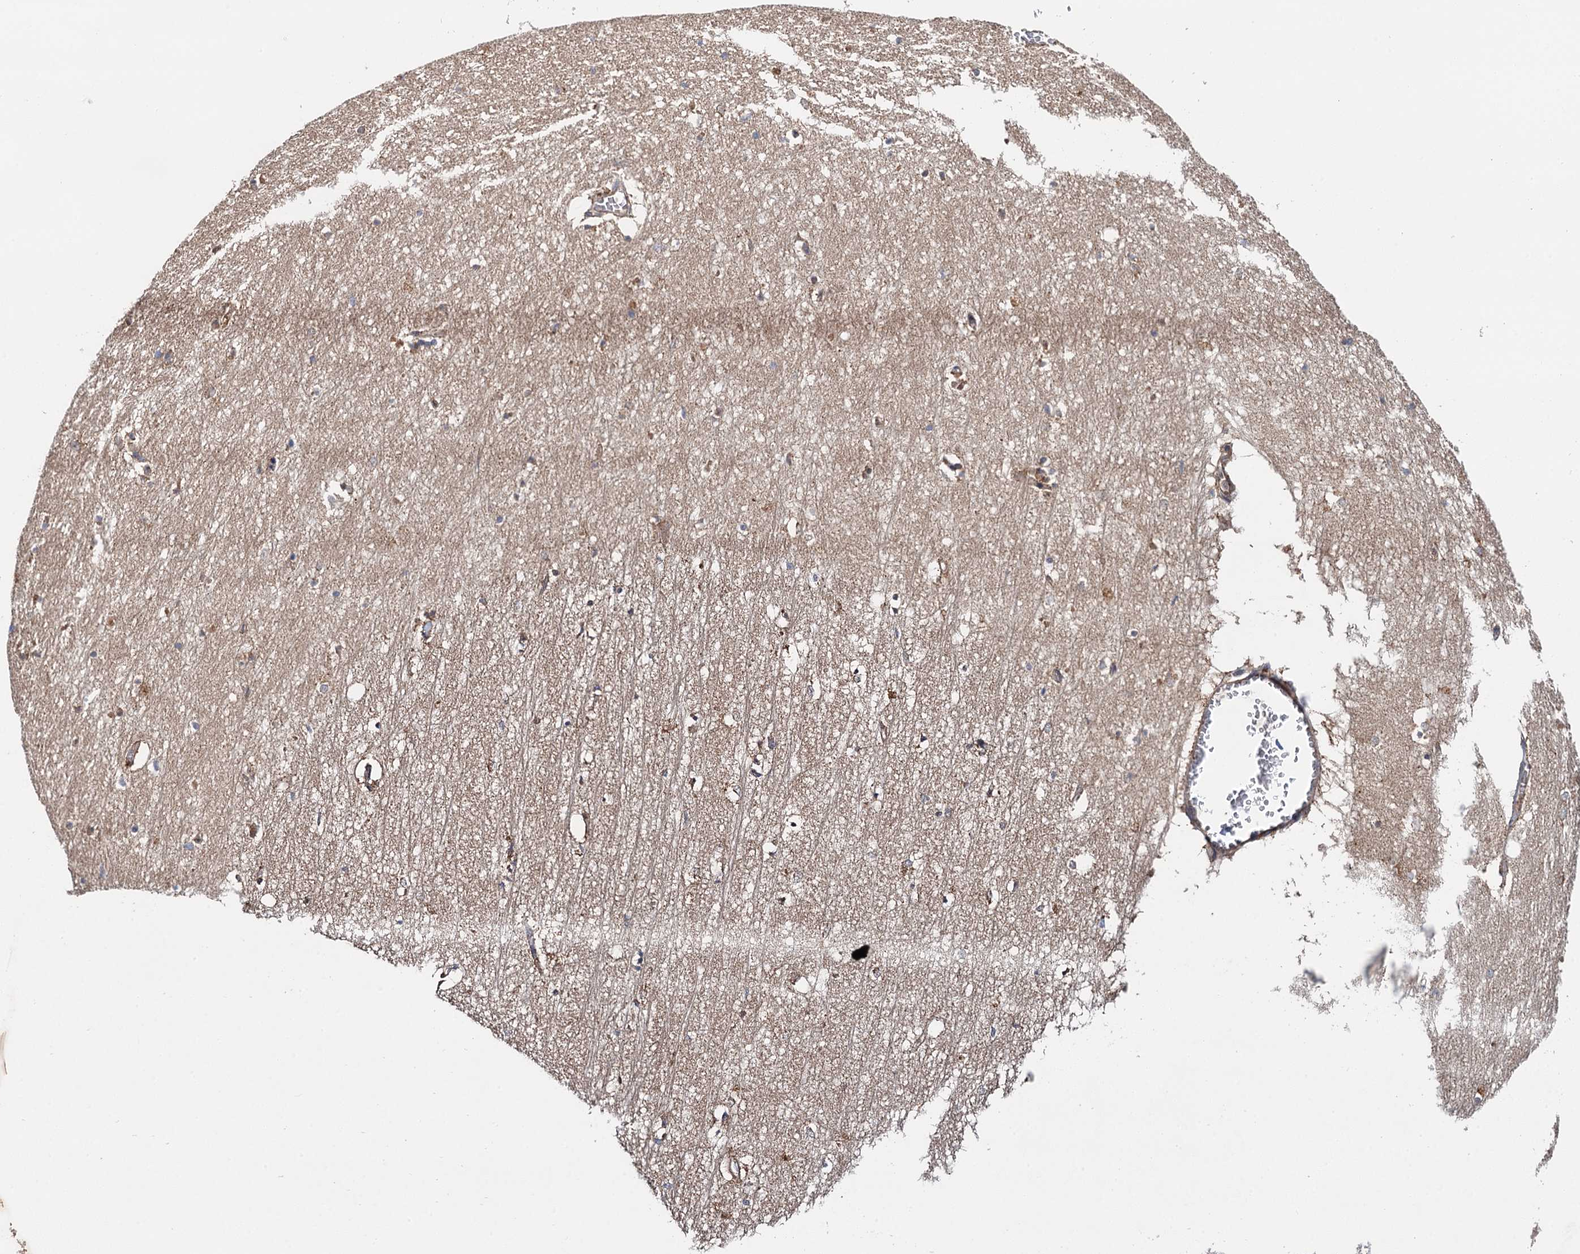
{"staining": {"intensity": "moderate", "quantity": "<25%", "location": "cytoplasmic/membranous"}, "tissue": "hippocampus", "cell_type": "Glial cells", "image_type": "normal", "snomed": [{"axis": "morphology", "description": "Normal tissue, NOS"}, {"axis": "topography", "description": "Hippocampus"}], "caption": "Moderate cytoplasmic/membranous positivity is appreciated in about <25% of glial cells in normal hippocampus.", "gene": "NLRP10", "patient": {"sex": "female", "age": 64}}